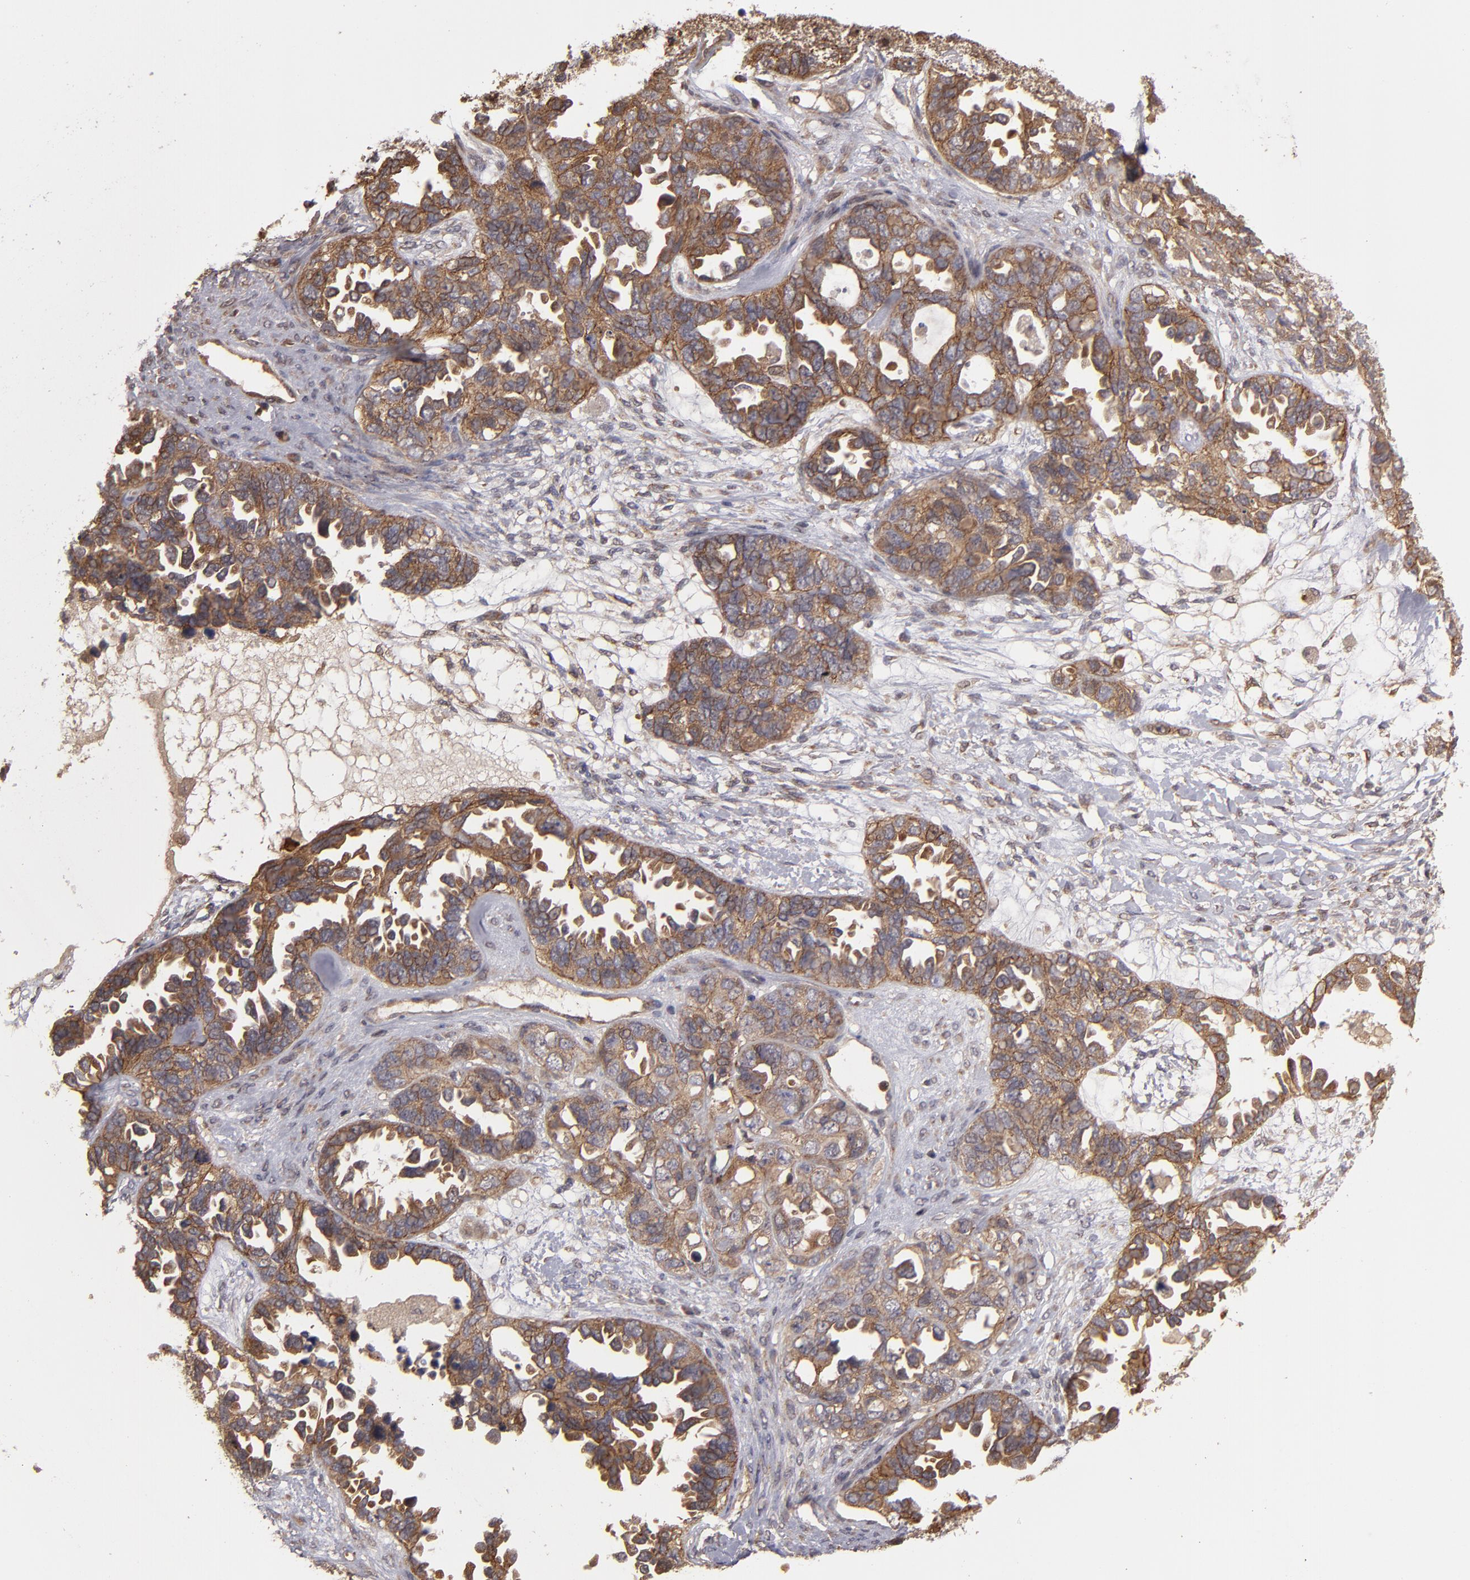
{"staining": {"intensity": "weak", "quantity": ">75%", "location": "cytoplasmic/membranous"}, "tissue": "ovarian cancer", "cell_type": "Tumor cells", "image_type": "cancer", "snomed": [{"axis": "morphology", "description": "Cystadenocarcinoma, serous, NOS"}, {"axis": "topography", "description": "Ovary"}], "caption": "Tumor cells show weak cytoplasmic/membranous positivity in approximately >75% of cells in ovarian cancer.", "gene": "RPS6KA6", "patient": {"sex": "female", "age": 82}}